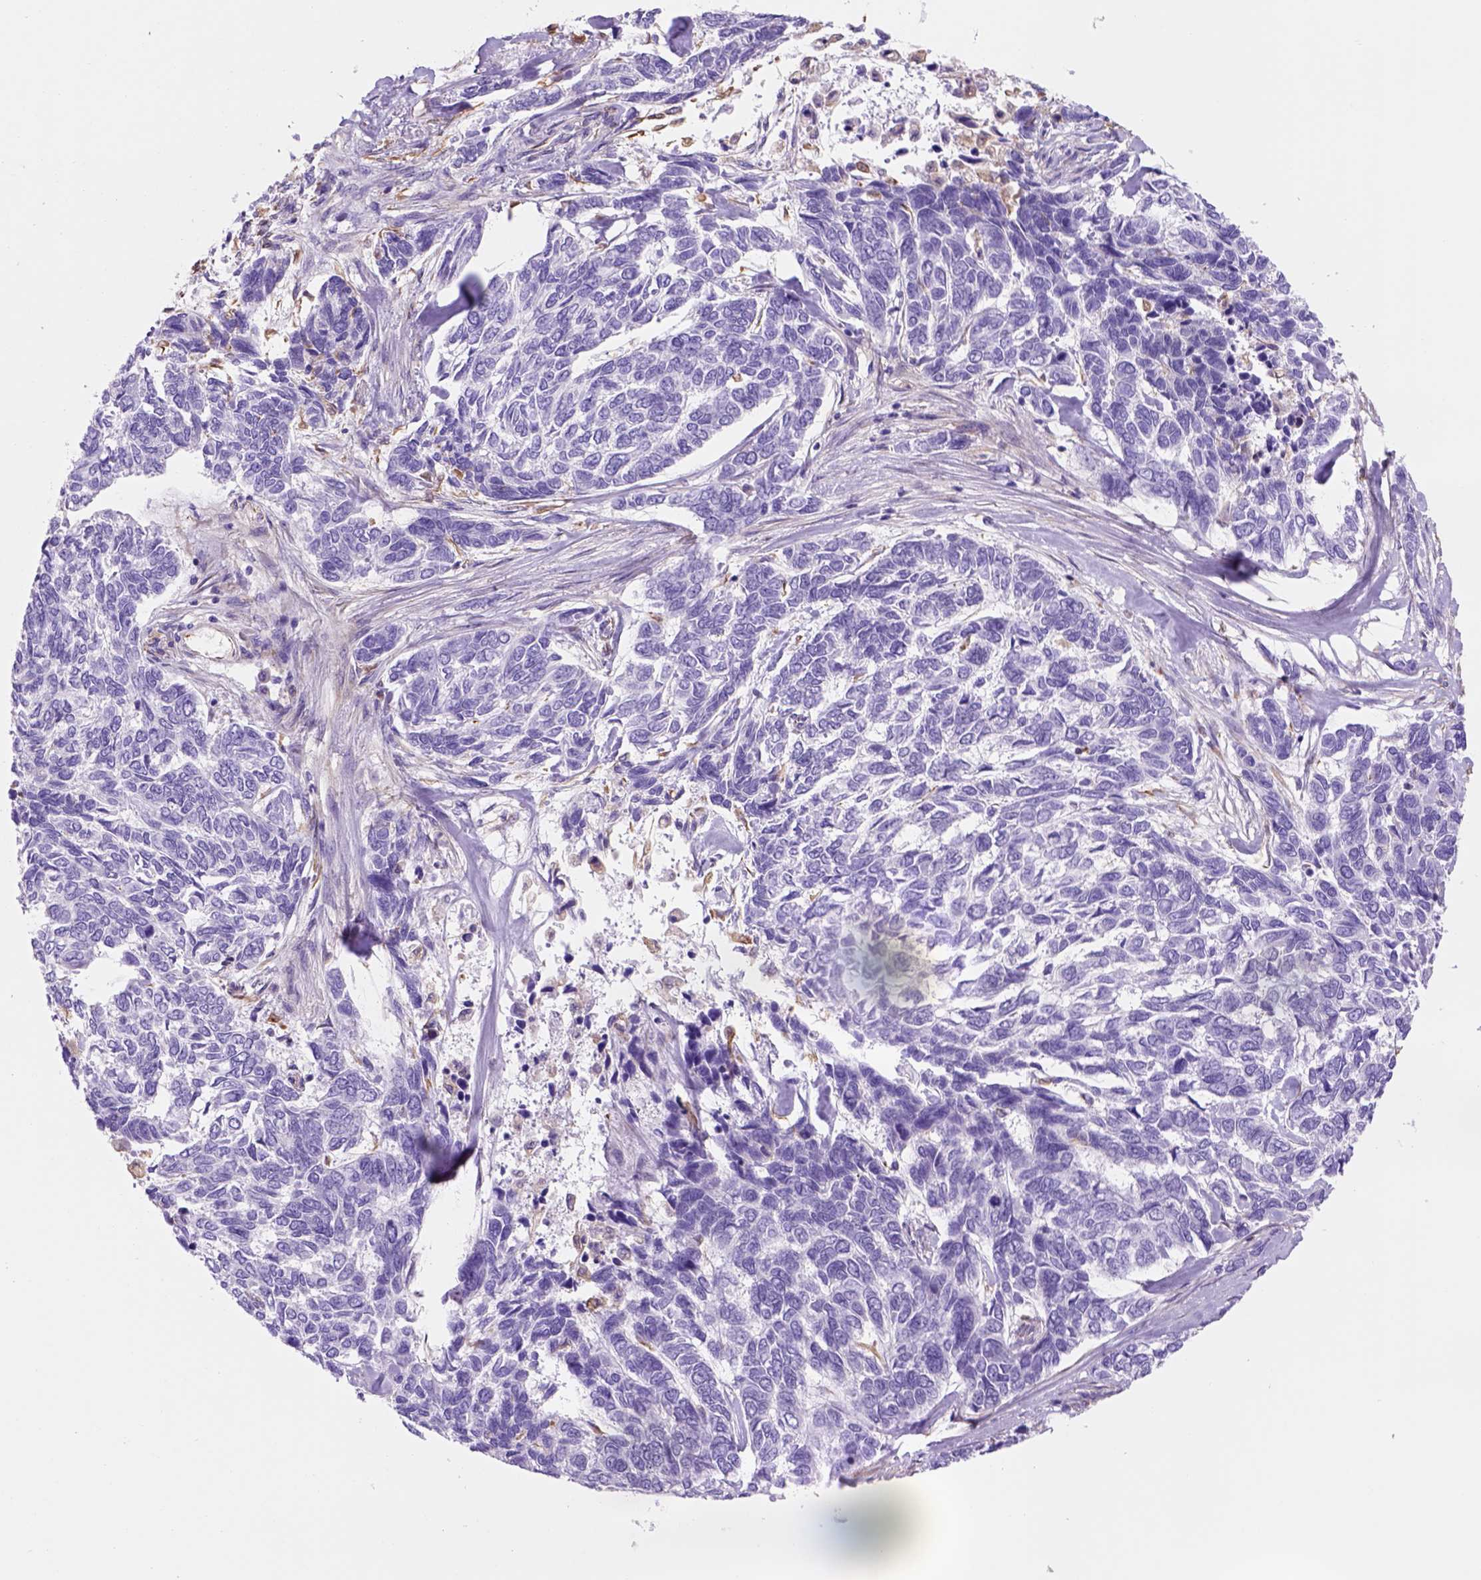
{"staining": {"intensity": "moderate", "quantity": "<25%", "location": "cytoplasmic/membranous"}, "tissue": "skin cancer", "cell_type": "Tumor cells", "image_type": "cancer", "snomed": [{"axis": "morphology", "description": "Basal cell carcinoma"}, {"axis": "topography", "description": "Skin"}], "caption": "Immunohistochemical staining of skin cancer (basal cell carcinoma) displays low levels of moderate cytoplasmic/membranous staining in about <25% of tumor cells. (DAB (3,3'-diaminobenzidine) = brown stain, brightfield microscopy at high magnification).", "gene": "ZZZ3", "patient": {"sex": "female", "age": 65}}